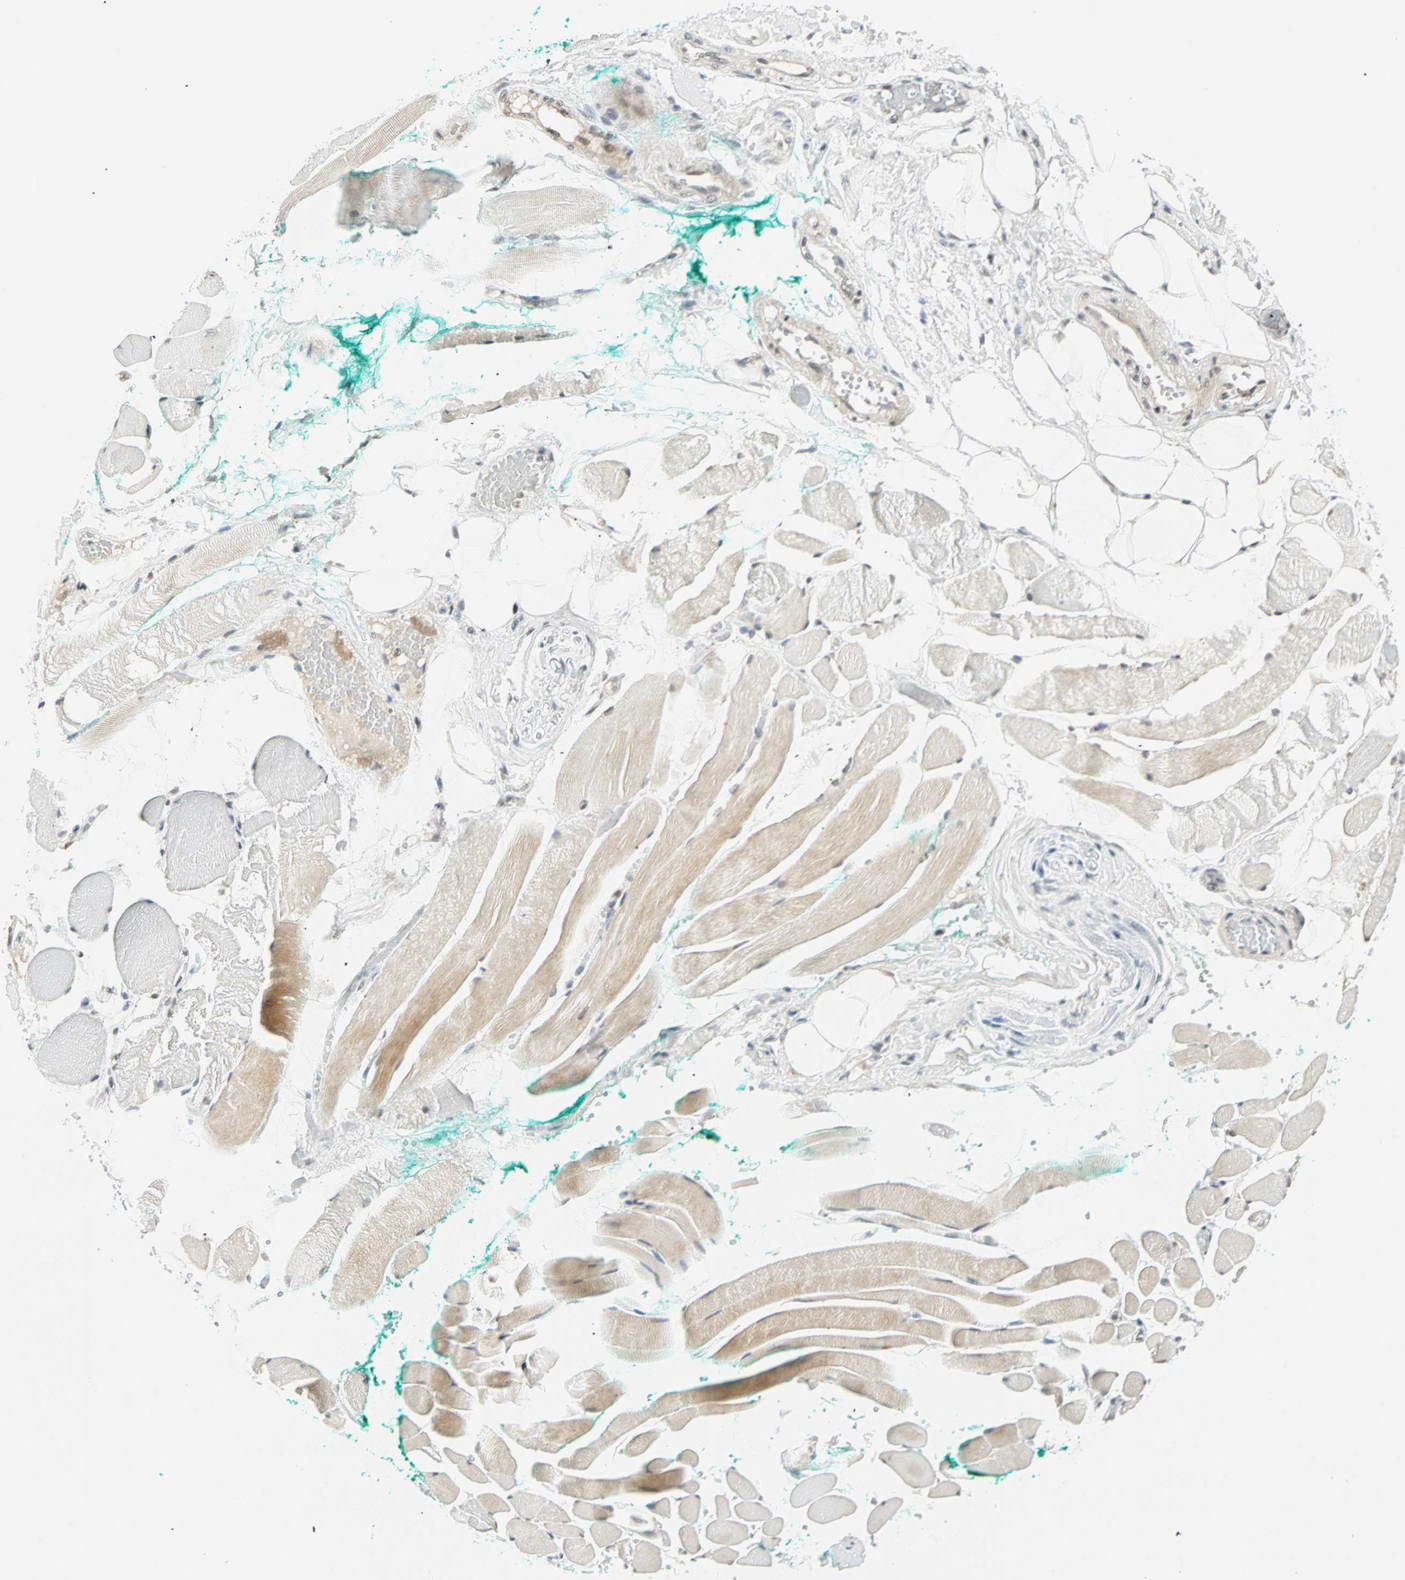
{"staining": {"intensity": "weak", "quantity": "<25%", "location": "cytoplasmic/membranous,nuclear"}, "tissue": "skeletal muscle", "cell_type": "Myocytes", "image_type": "normal", "snomed": [{"axis": "morphology", "description": "Normal tissue, NOS"}, {"axis": "topography", "description": "Skeletal muscle"}, {"axis": "topography", "description": "Peripheral nerve tissue"}], "caption": "Human skeletal muscle stained for a protein using IHC demonstrates no expression in myocytes.", "gene": "SMAD3", "patient": {"sex": "female", "age": 84}}